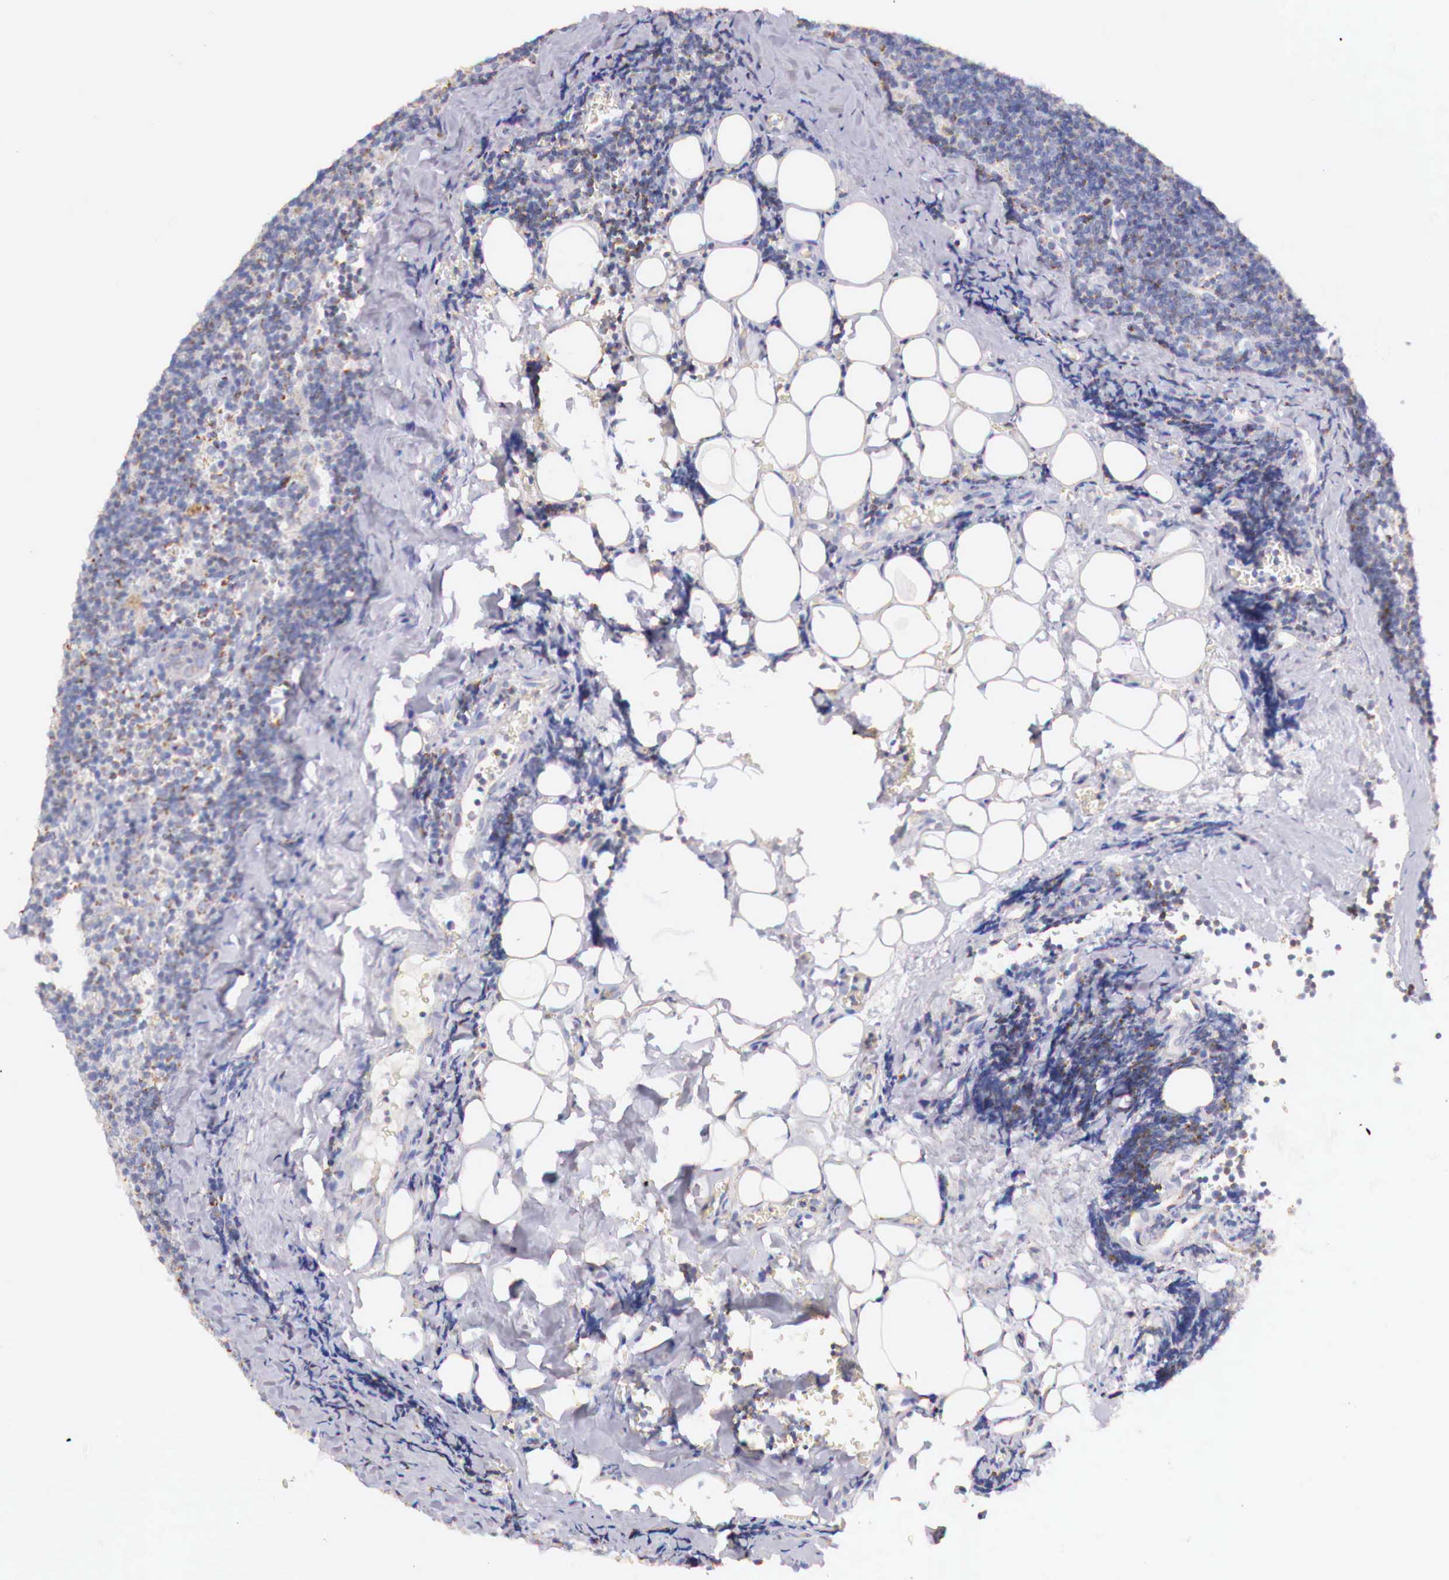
{"staining": {"intensity": "weak", "quantity": "<25%", "location": "cytoplasmic/membranous"}, "tissue": "lymphoma", "cell_type": "Tumor cells", "image_type": "cancer", "snomed": [{"axis": "morphology", "description": "Malignant lymphoma, non-Hodgkin's type, Low grade"}, {"axis": "topography", "description": "Lymph node"}], "caption": "DAB immunohistochemical staining of low-grade malignant lymphoma, non-Hodgkin's type shows no significant expression in tumor cells.", "gene": "IDH3G", "patient": {"sex": "male", "age": 57}}